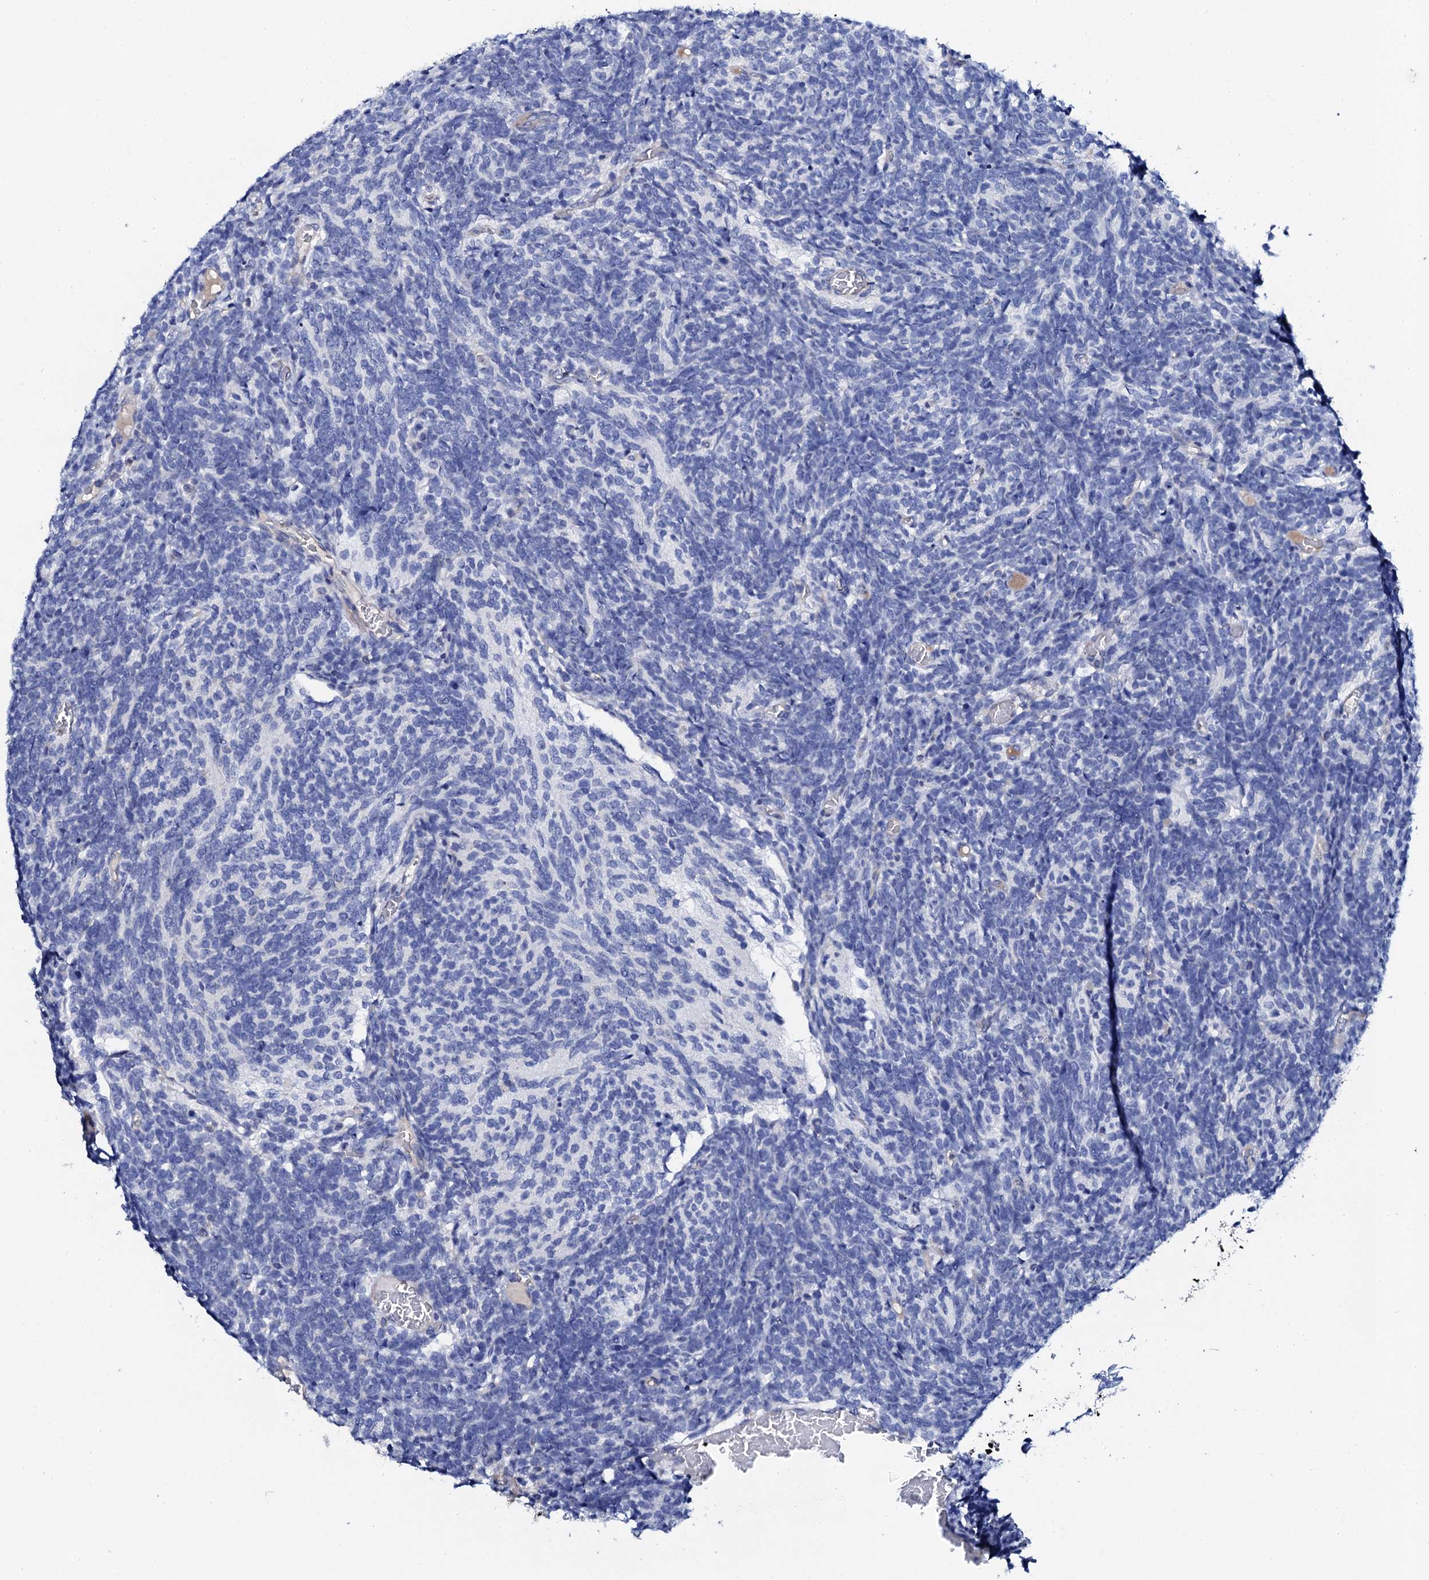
{"staining": {"intensity": "negative", "quantity": "none", "location": "none"}, "tissue": "glioma", "cell_type": "Tumor cells", "image_type": "cancer", "snomed": [{"axis": "morphology", "description": "Glioma, malignant, Low grade"}, {"axis": "topography", "description": "Brain"}], "caption": "Immunohistochemistry (IHC) photomicrograph of human glioma stained for a protein (brown), which shows no staining in tumor cells.", "gene": "KLHL32", "patient": {"sex": "female", "age": 1}}